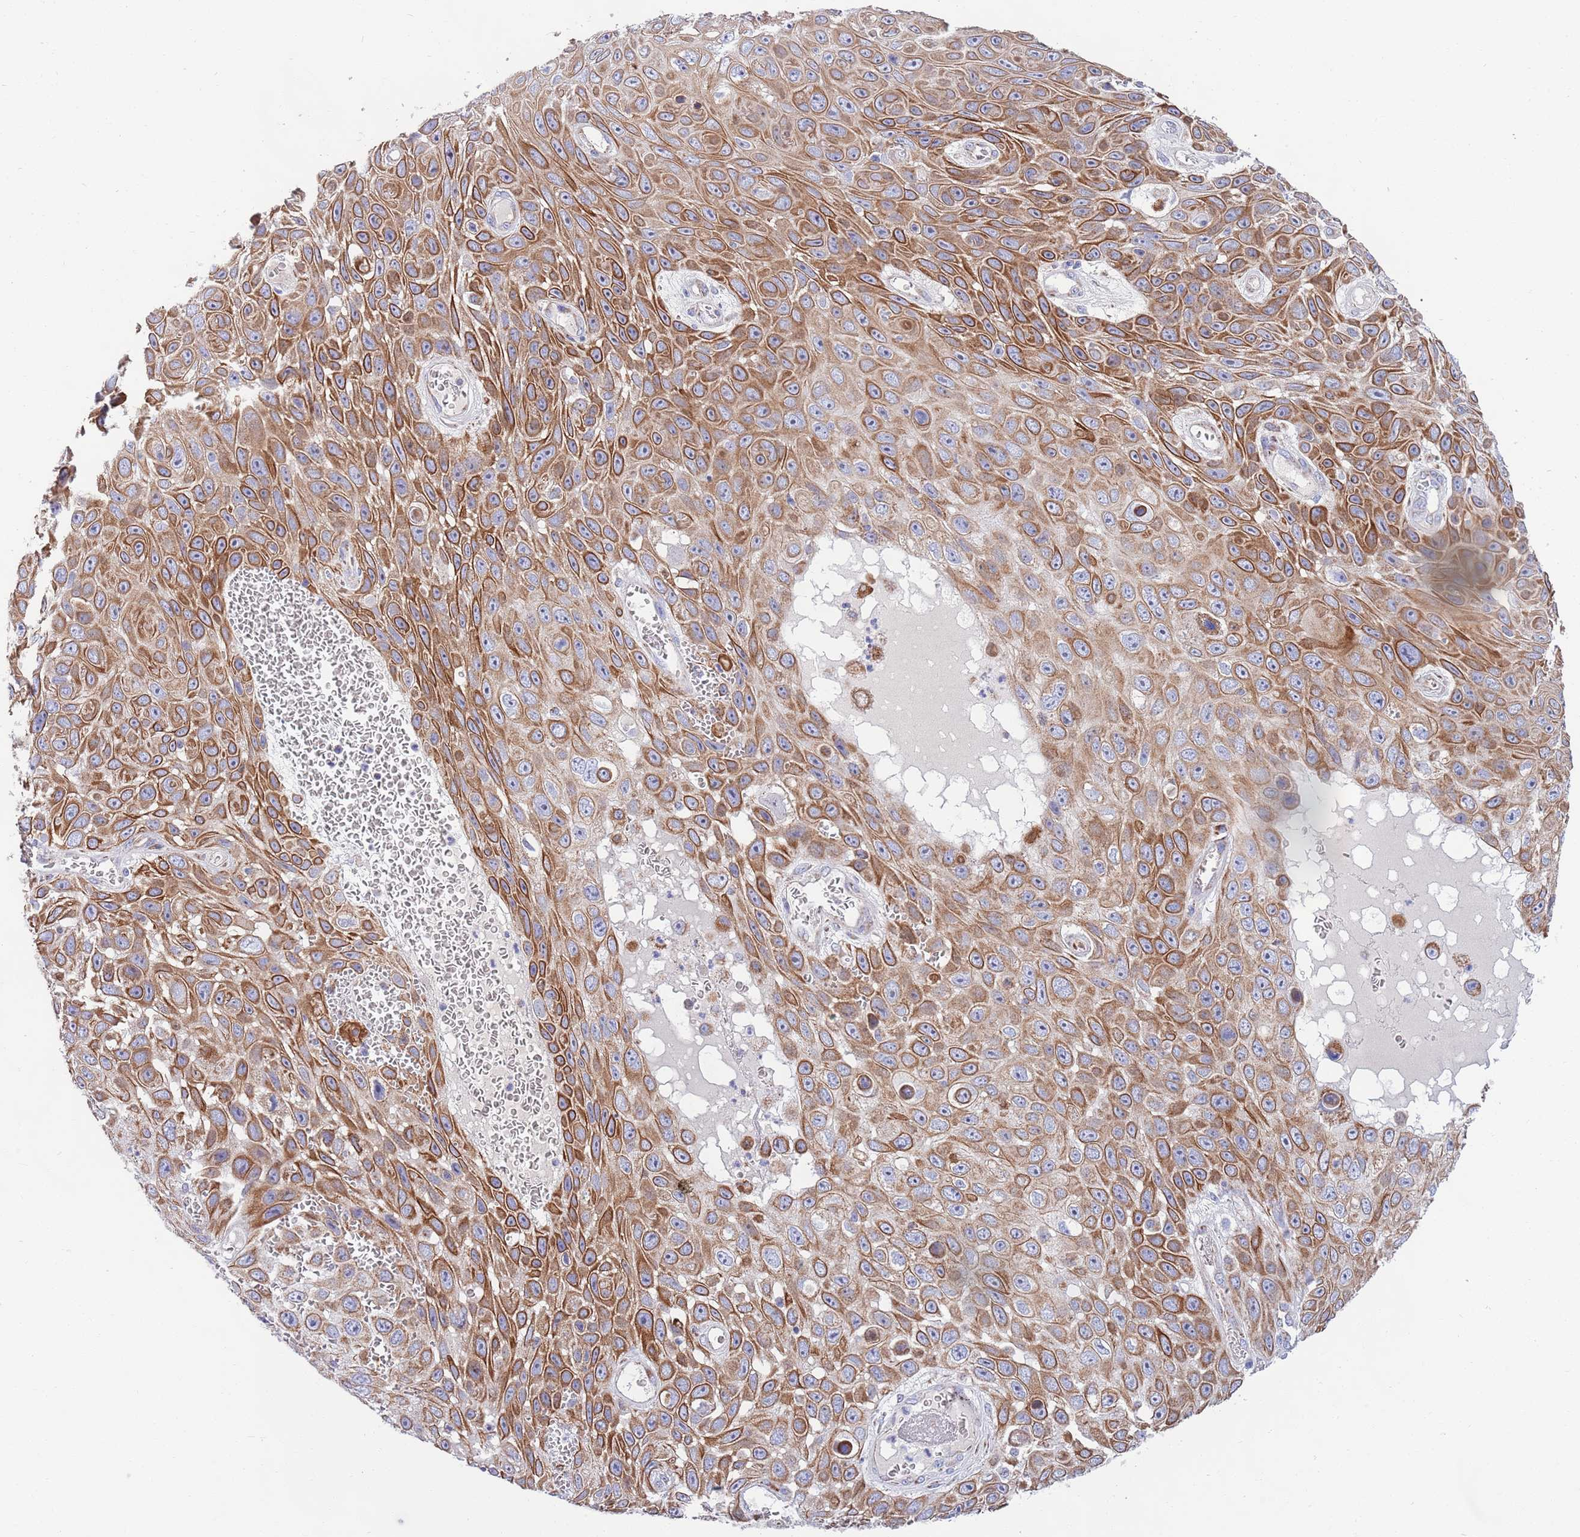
{"staining": {"intensity": "strong", "quantity": ">75%", "location": "cytoplasmic/membranous"}, "tissue": "skin cancer", "cell_type": "Tumor cells", "image_type": "cancer", "snomed": [{"axis": "morphology", "description": "Squamous cell carcinoma, NOS"}, {"axis": "topography", "description": "Skin"}], "caption": "Protein expression analysis of human skin squamous cell carcinoma reveals strong cytoplasmic/membranous positivity in about >75% of tumor cells.", "gene": "EMC8", "patient": {"sex": "male", "age": 82}}